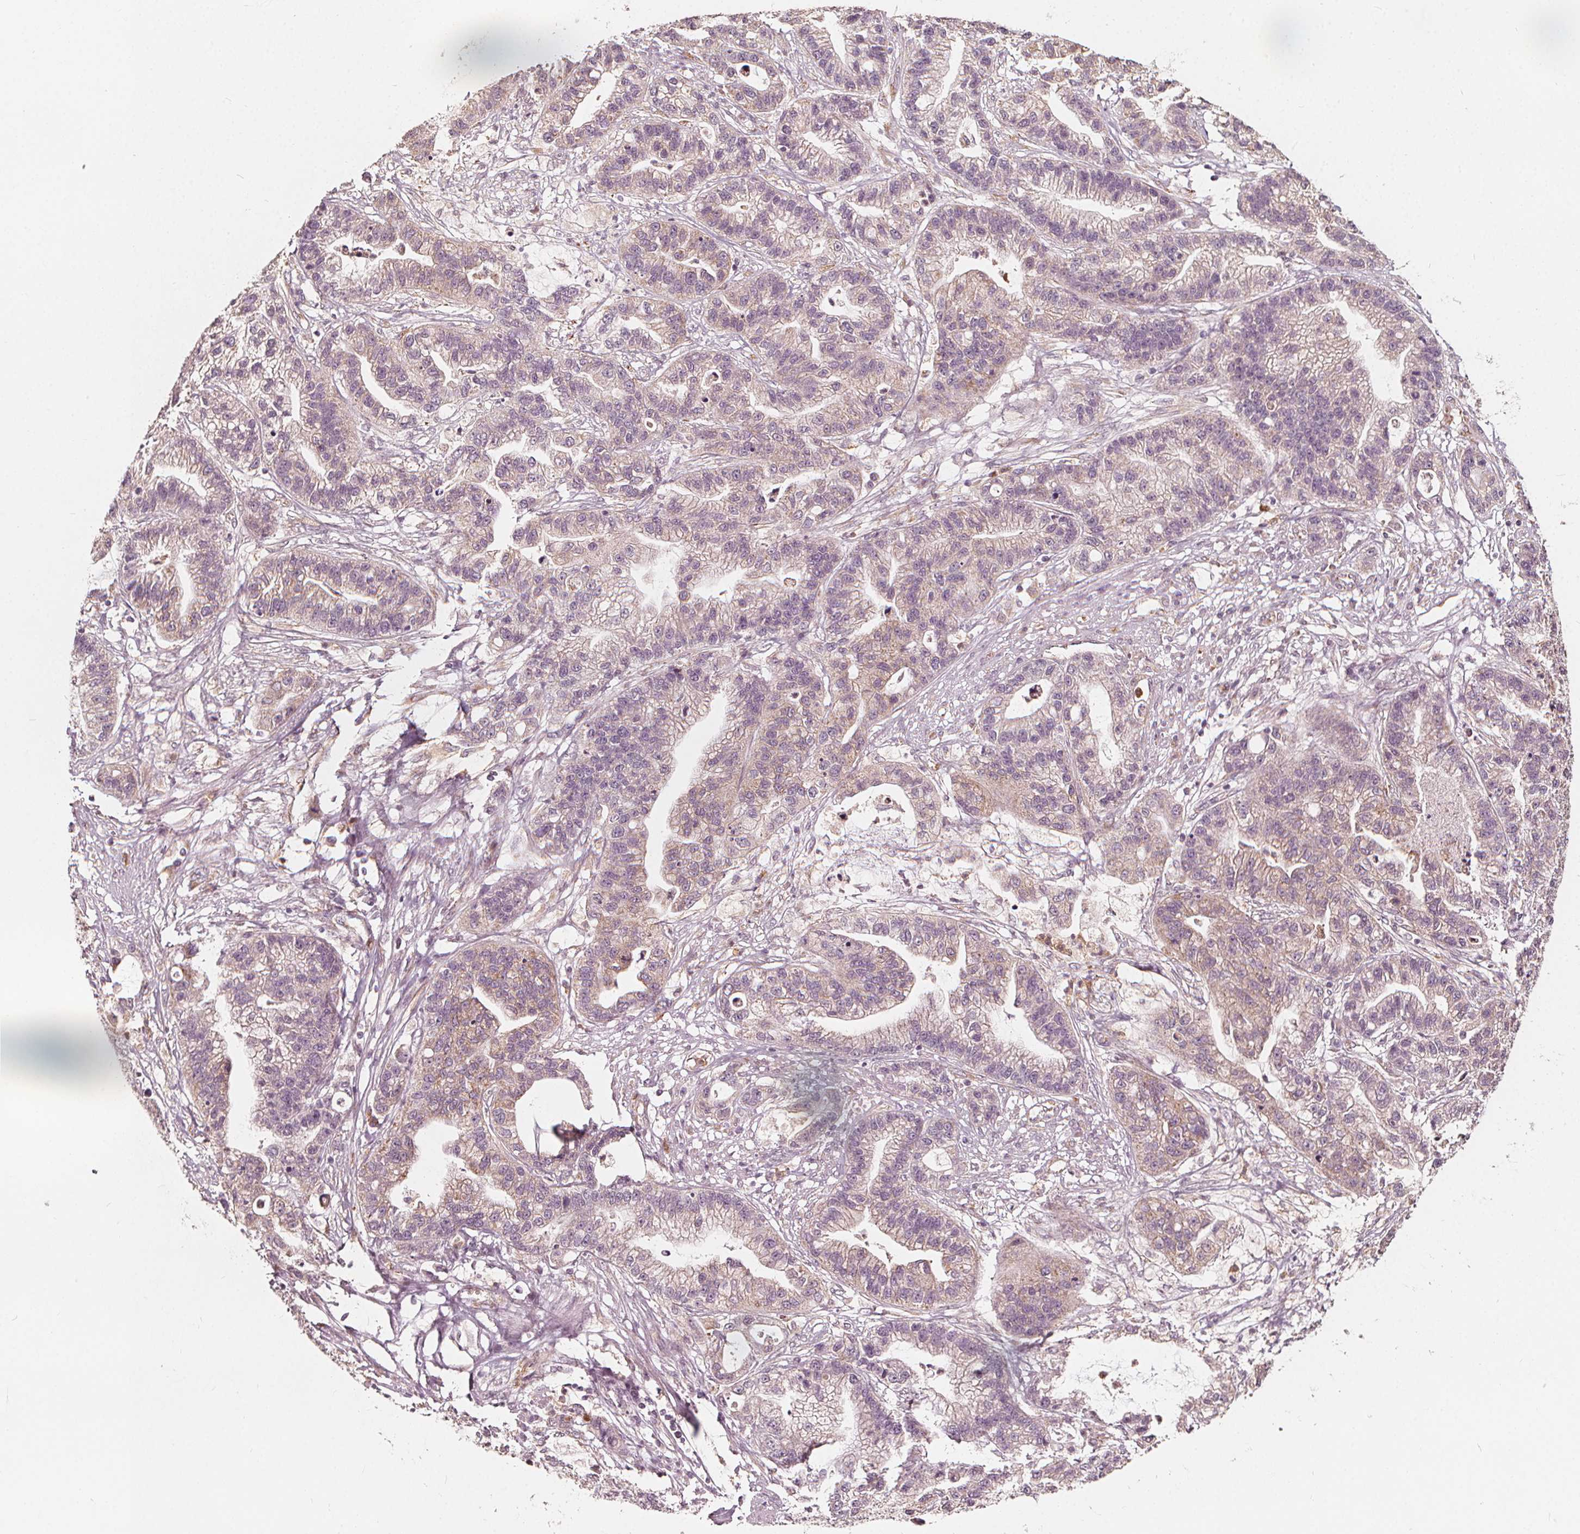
{"staining": {"intensity": "weak", "quantity": "<25%", "location": "cytoplasmic/membranous"}, "tissue": "stomach cancer", "cell_type": "Tumor cells", "image_type": "cancer", "snomed": [{"axis": "morphology", "description": "Adenocarcinoma, NOS"}, {"axis": "topography", "description": "Stomach"}], "caption": "There is no significant staining in tumor cells of stomach cancer.", "gene": "NPC1L1", "patient": {"sex": "male", "age": 83}}